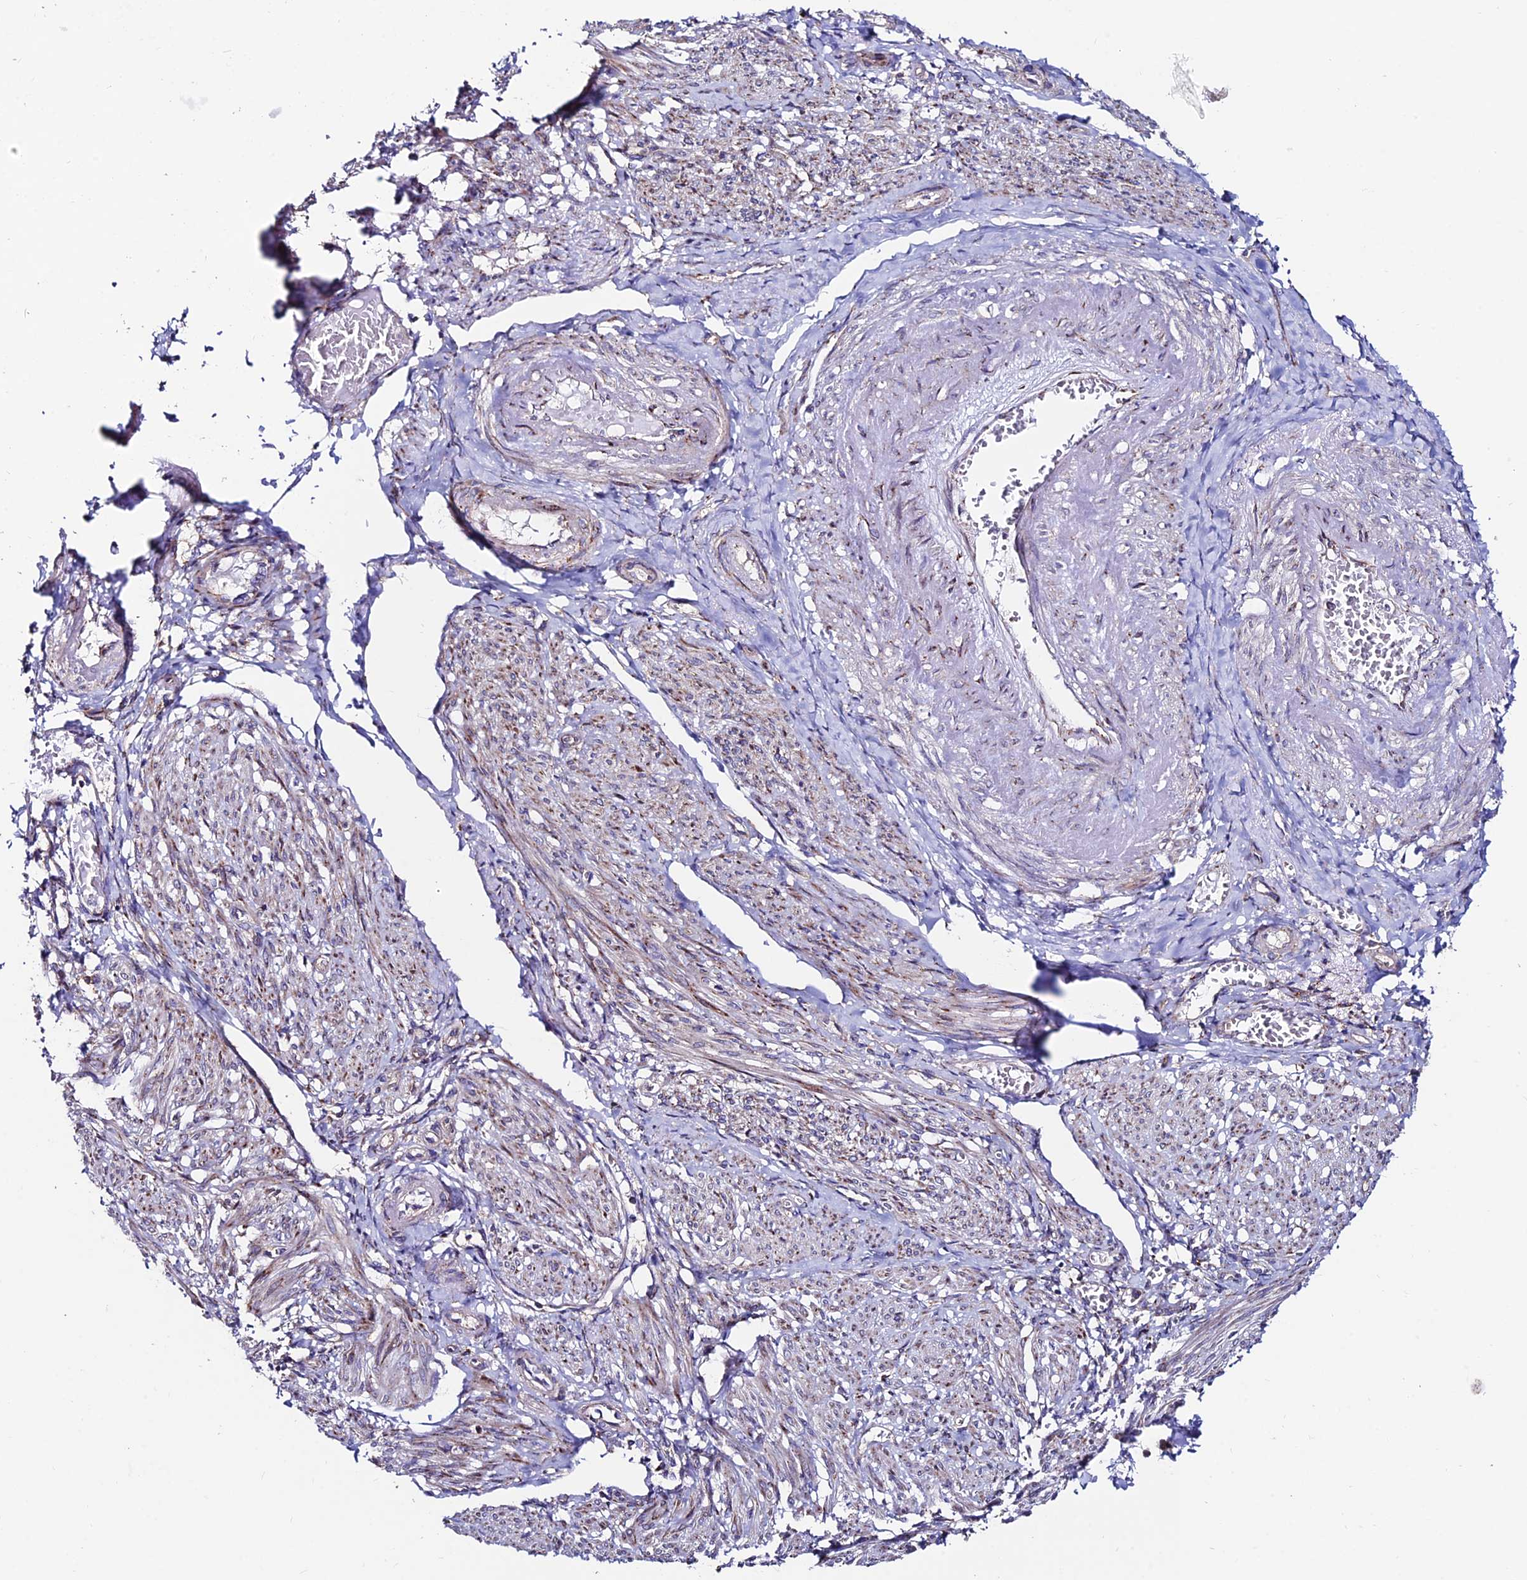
{"staining": {"intensity": "weak", "quantity": "25%-75%", "location": "cytoplasmic/membranous"}, "tissue": "smooth muscle", "cell_type": "Smooth muscle cells", "image_type": "normal", "snomed": [{"axis": "morphology", "description": "Normal tissue, NOS"}, {"axis": "topography", "description": "Smooth muscle"}], "caption": "Protein staining displays weak cytoplasmic/membranous expression in about 25%-75% of smooth muscle cells in benign smooth muscle. The staining was performed using DAB, with brown indicating positive protein expression. Nuclei are stained blue with hematoxylin.", "gene": "EIF3K", "patient": {"sex": "female", "age": 39}}